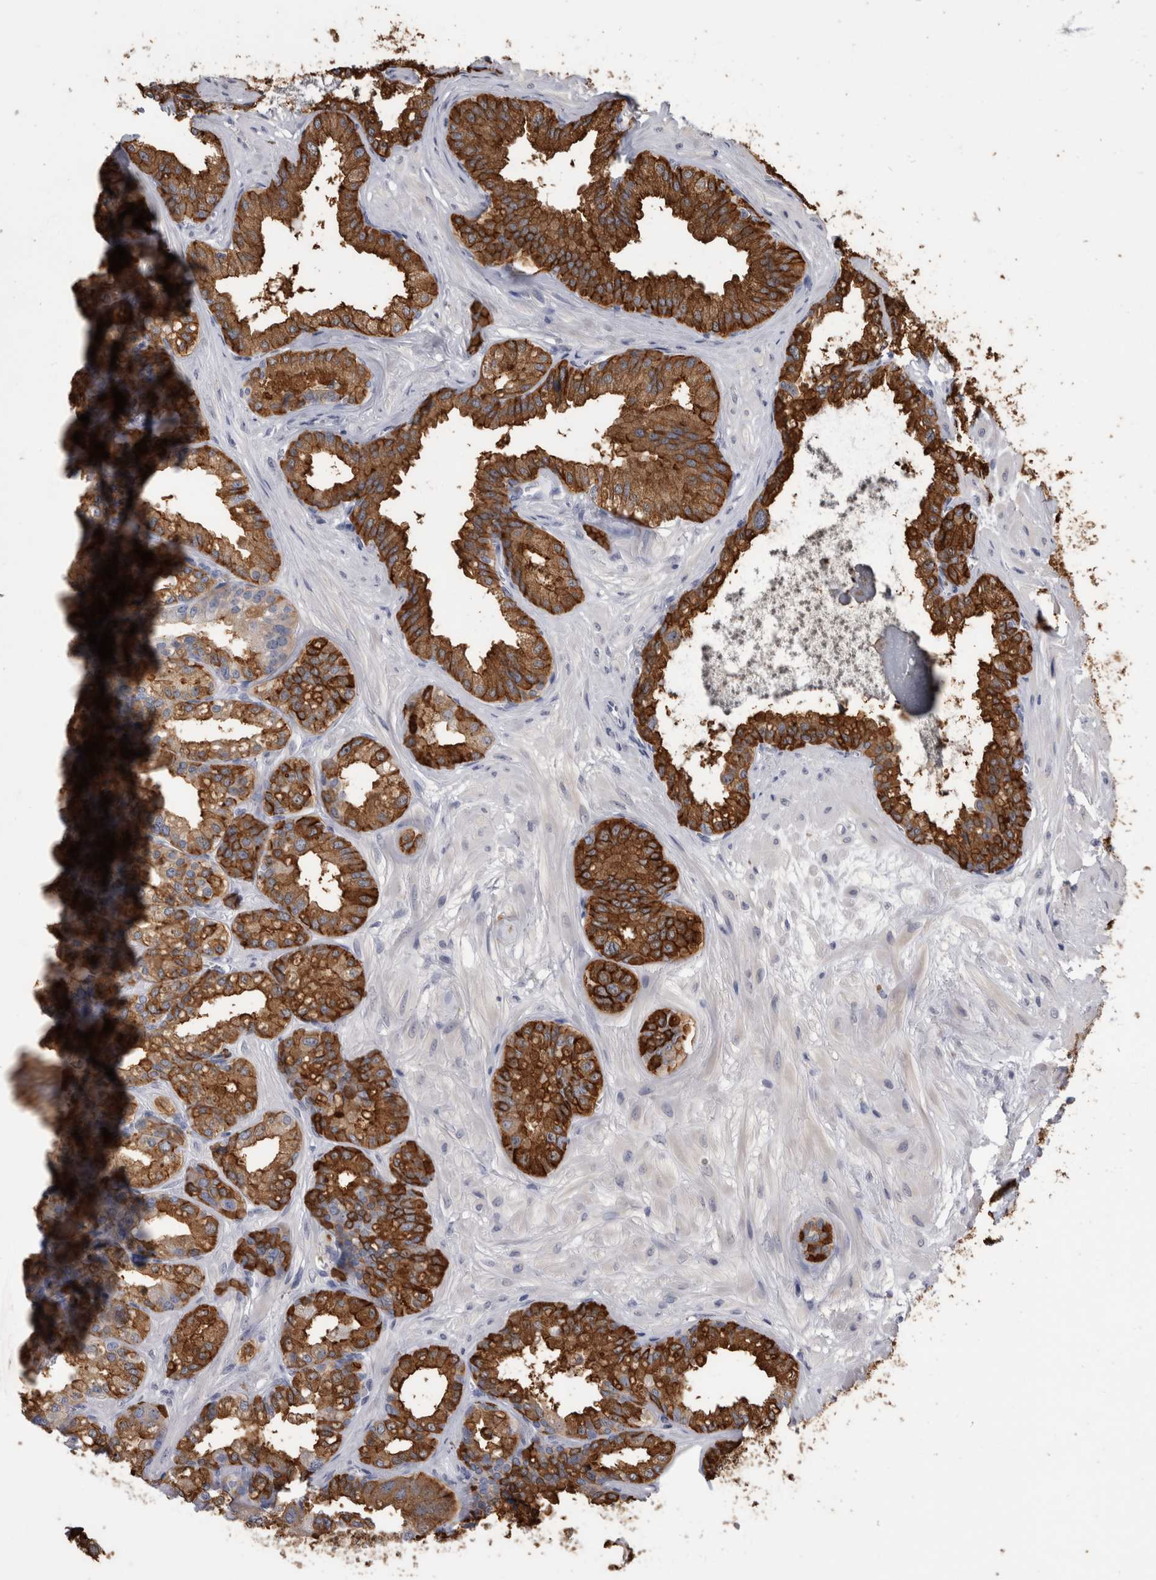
{"staining": {"intensity": "moderate", "quantity": ">75%", "location": "cytoplasmic/membranous"}, "tissue": "seminal vesicle", "cell_type": "Glandular cells", "image_type": "normal", "snomed": [{"axis": "morphology", "description": "Normal tissue, NOS"}, {"axis": "topography", "description": "Prostate"}, {"axis": "topography", "description": "Seminal veicle"}], "caption": "Immunohistochemistry (IHC) micrograph of unremarkable seminal vesicle: seminal vesicle stained using IHC shows medium levels of moderate protein expression localized specifically in the cytoplasmic/membranous of glandular cells, appearing as a cytoplasmic/membranous brown color.", "gene": "ANXA13", "patient": {"sex": "male", "age": 51}}